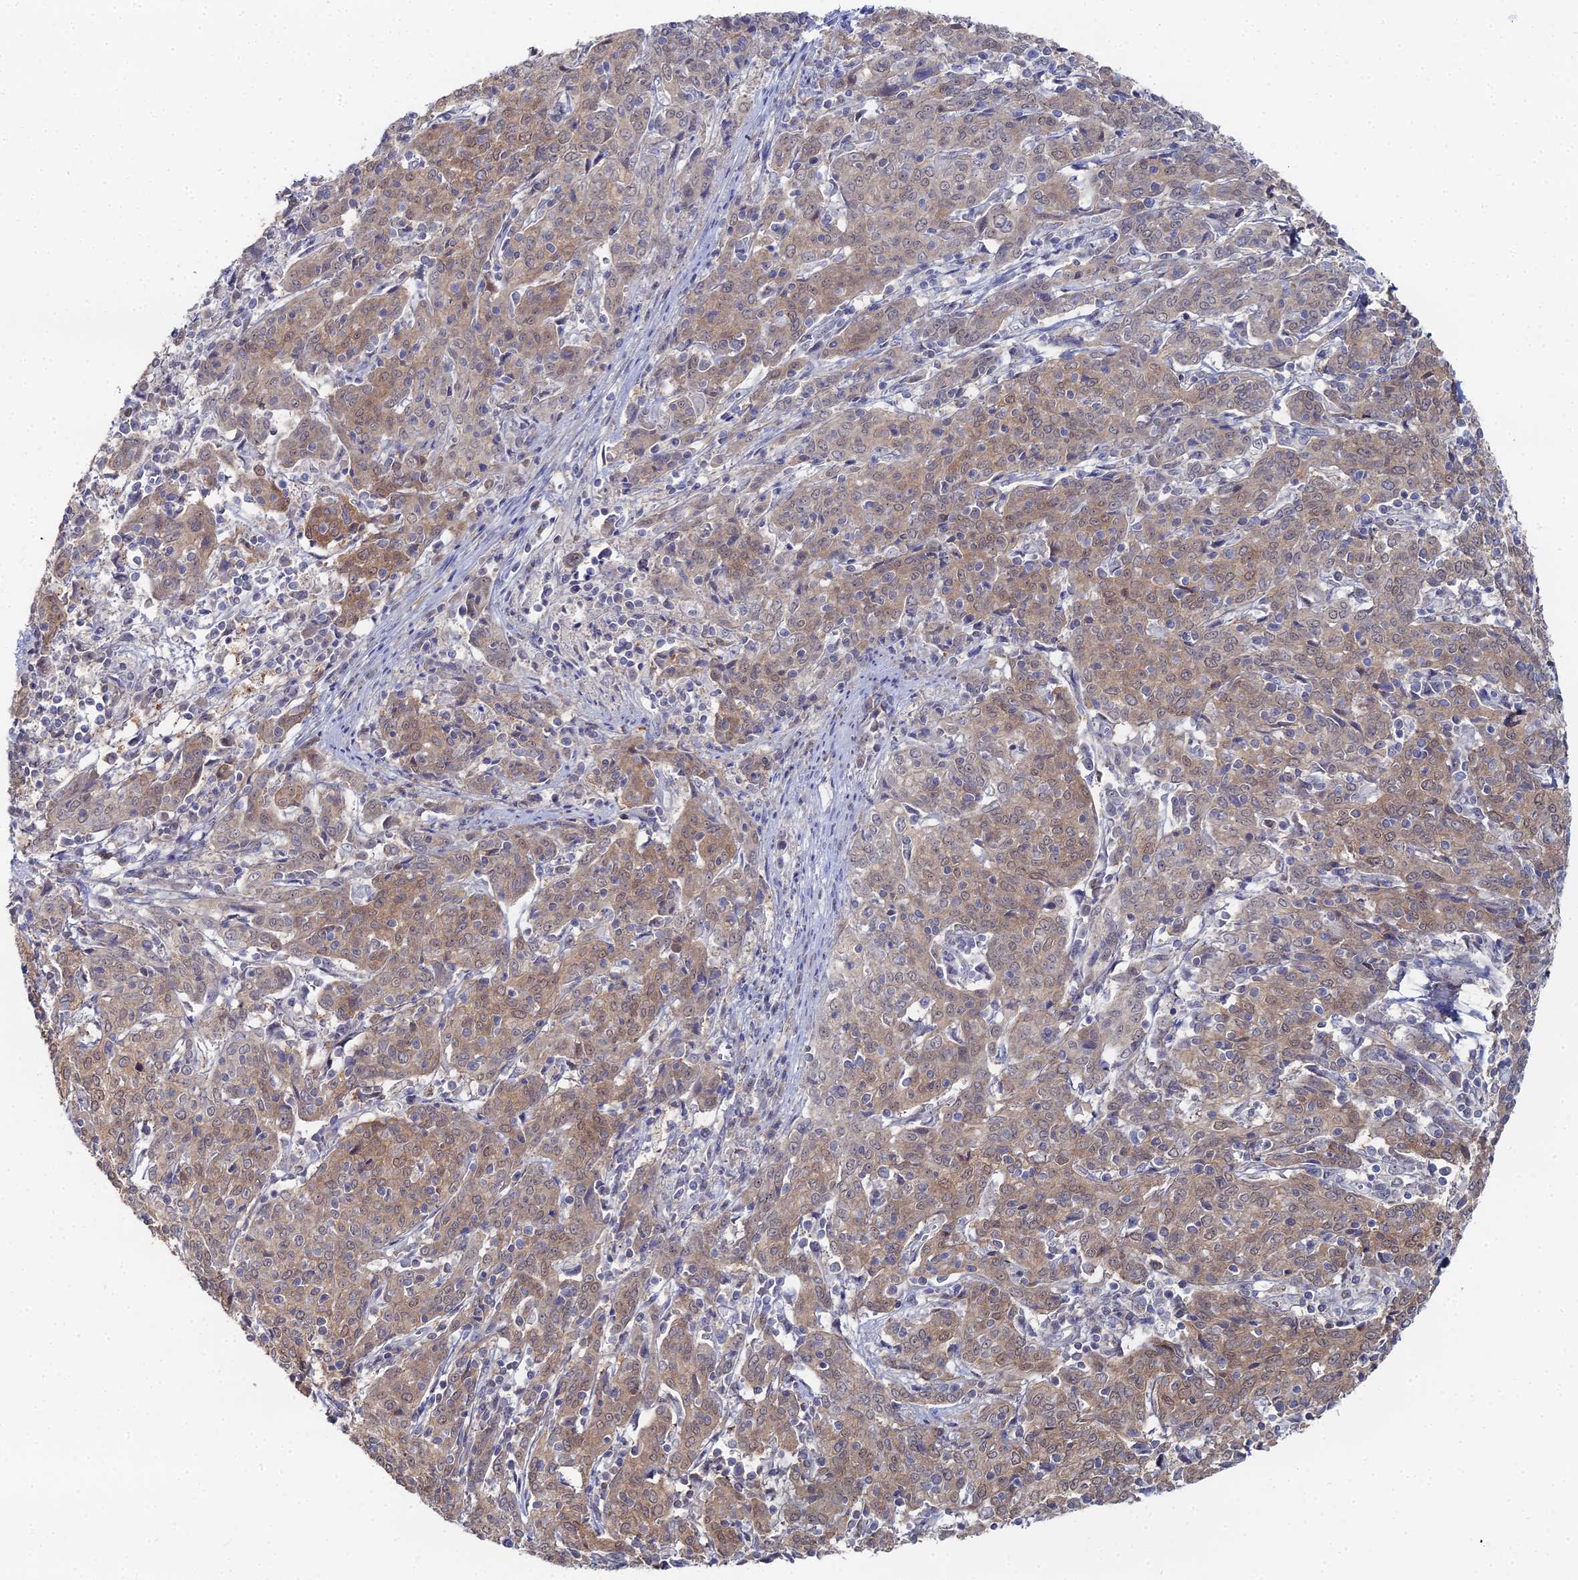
{"staining": {"intensity": "weak", "quantity": ">75%", "location": "cytoplasmic/membranous,nuclear"}, "tissue": "cervical cancer", "cell_type": "Tumor cells", "image_type": "cancer", "snomed": [{"axis": "morphology", "description": "Squamous cell carcinoma, NOS"}, {"axis": "topography", "description": "Cervix"}], "caption": "Cervical cancer (squamous cell carcinoma) stained with immunohistochemistry shows weak cytoplasmic/membranous and nuclear staining in about >75% of tumor cells.", "gene": "THAP4", "patient": {"sex": "female", "age": 67}}